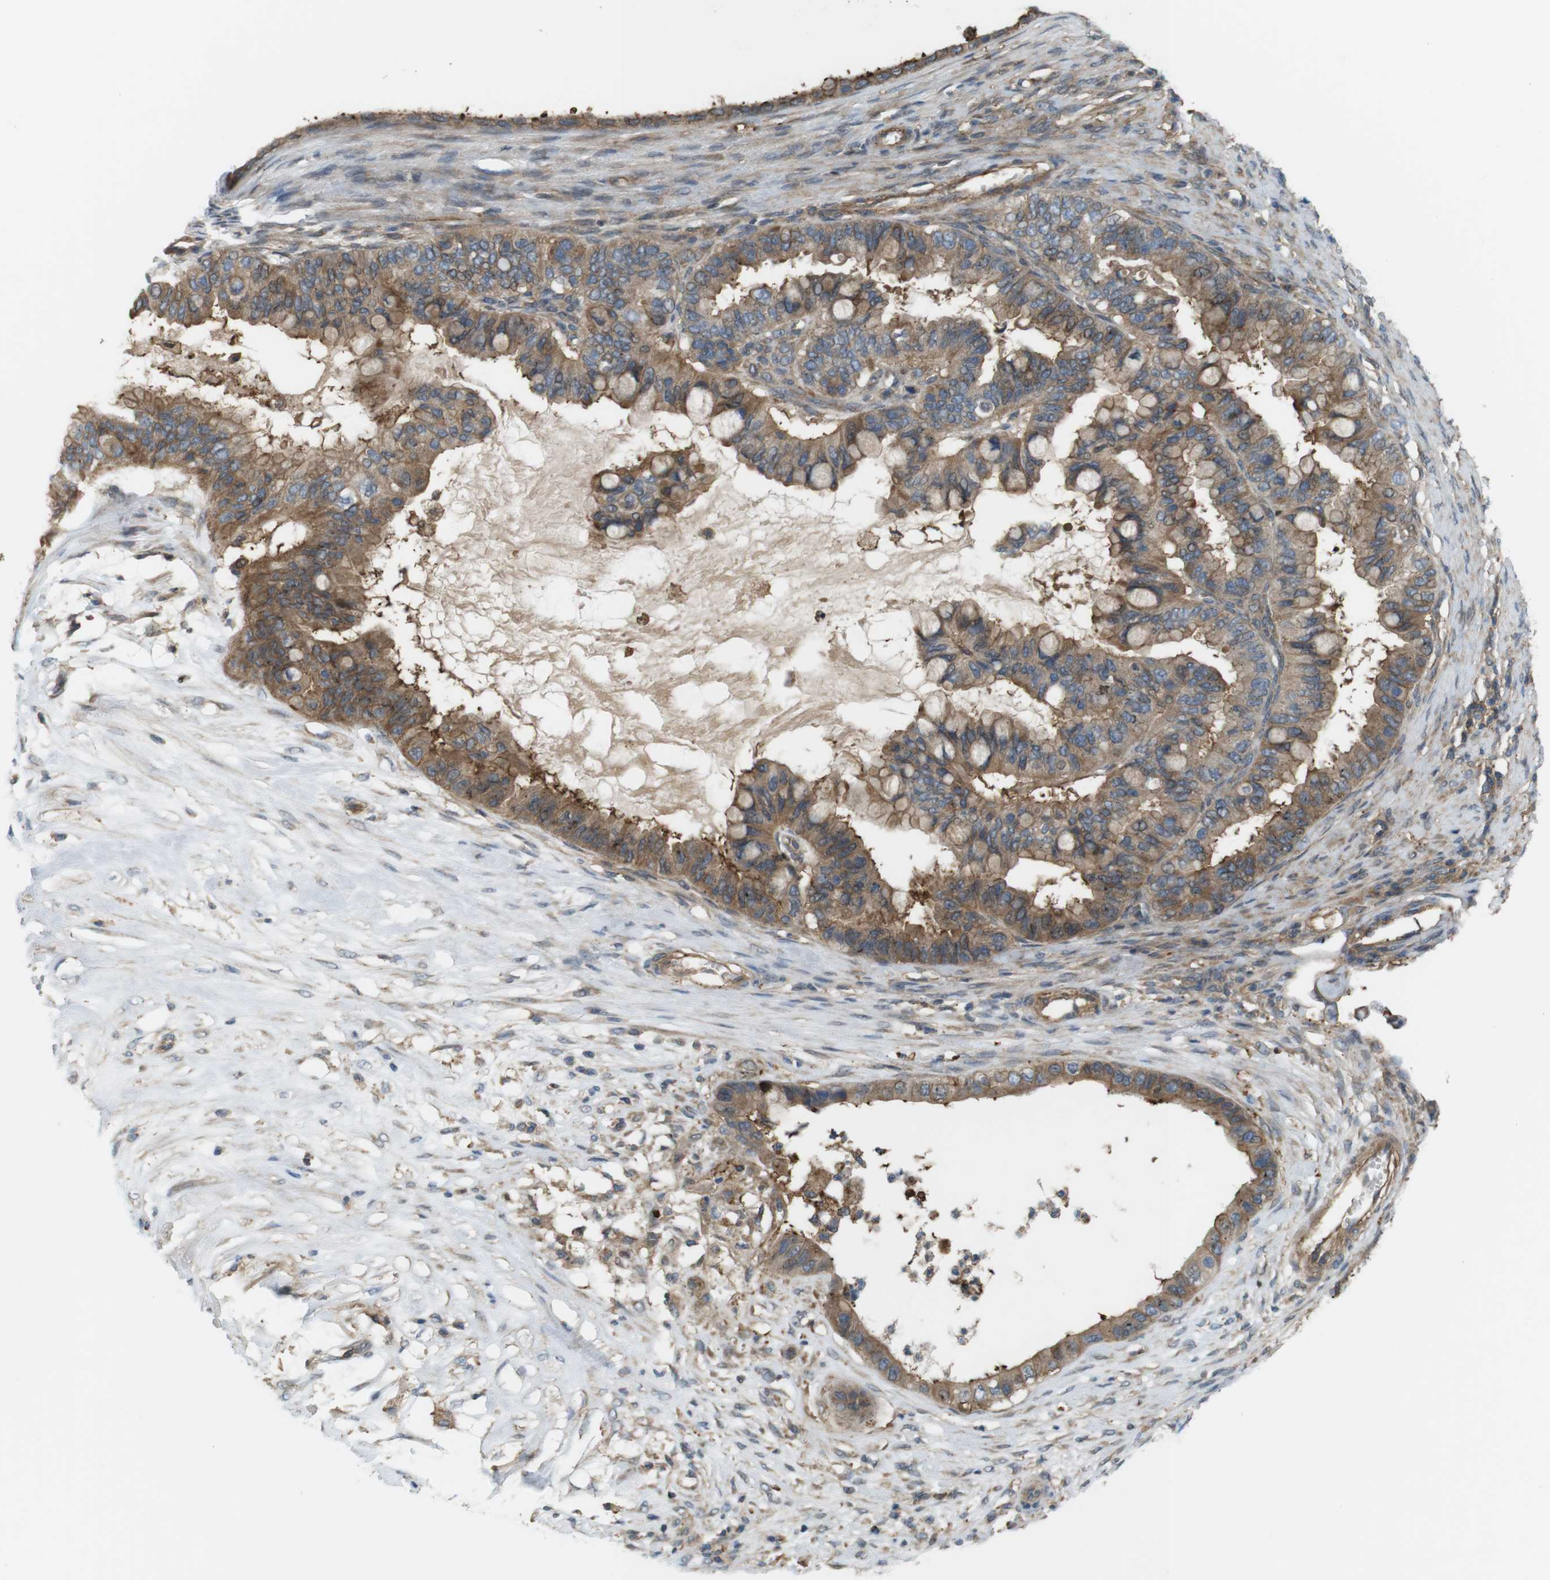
{"staining": {"intensity": "moderate", "quantity": ">75%", "location": "cytoplasmic/membranous"}, "tissue": "ovarian cancer", "cell_type": "Tumor cells", "image_type": "cancer", "snomed": [{"axis": "morphology", "description": "Cystadenocarcinoma, mucinous, NOS"}, {"axis": "topography", "description": "Ovary"}], "caption": "This image demonstrates ovarian cancer (mucinous cystadenocarcinoma) stained with immunohistochemistry (IHC) to label a protein in brown. The cytoplasmic/membranous of tumor cells show moderate positivity for the protein. Nuclei are counter-stained blue.", "gene": "DDAH2", "patient": {"sex": "female", "age": 80}}